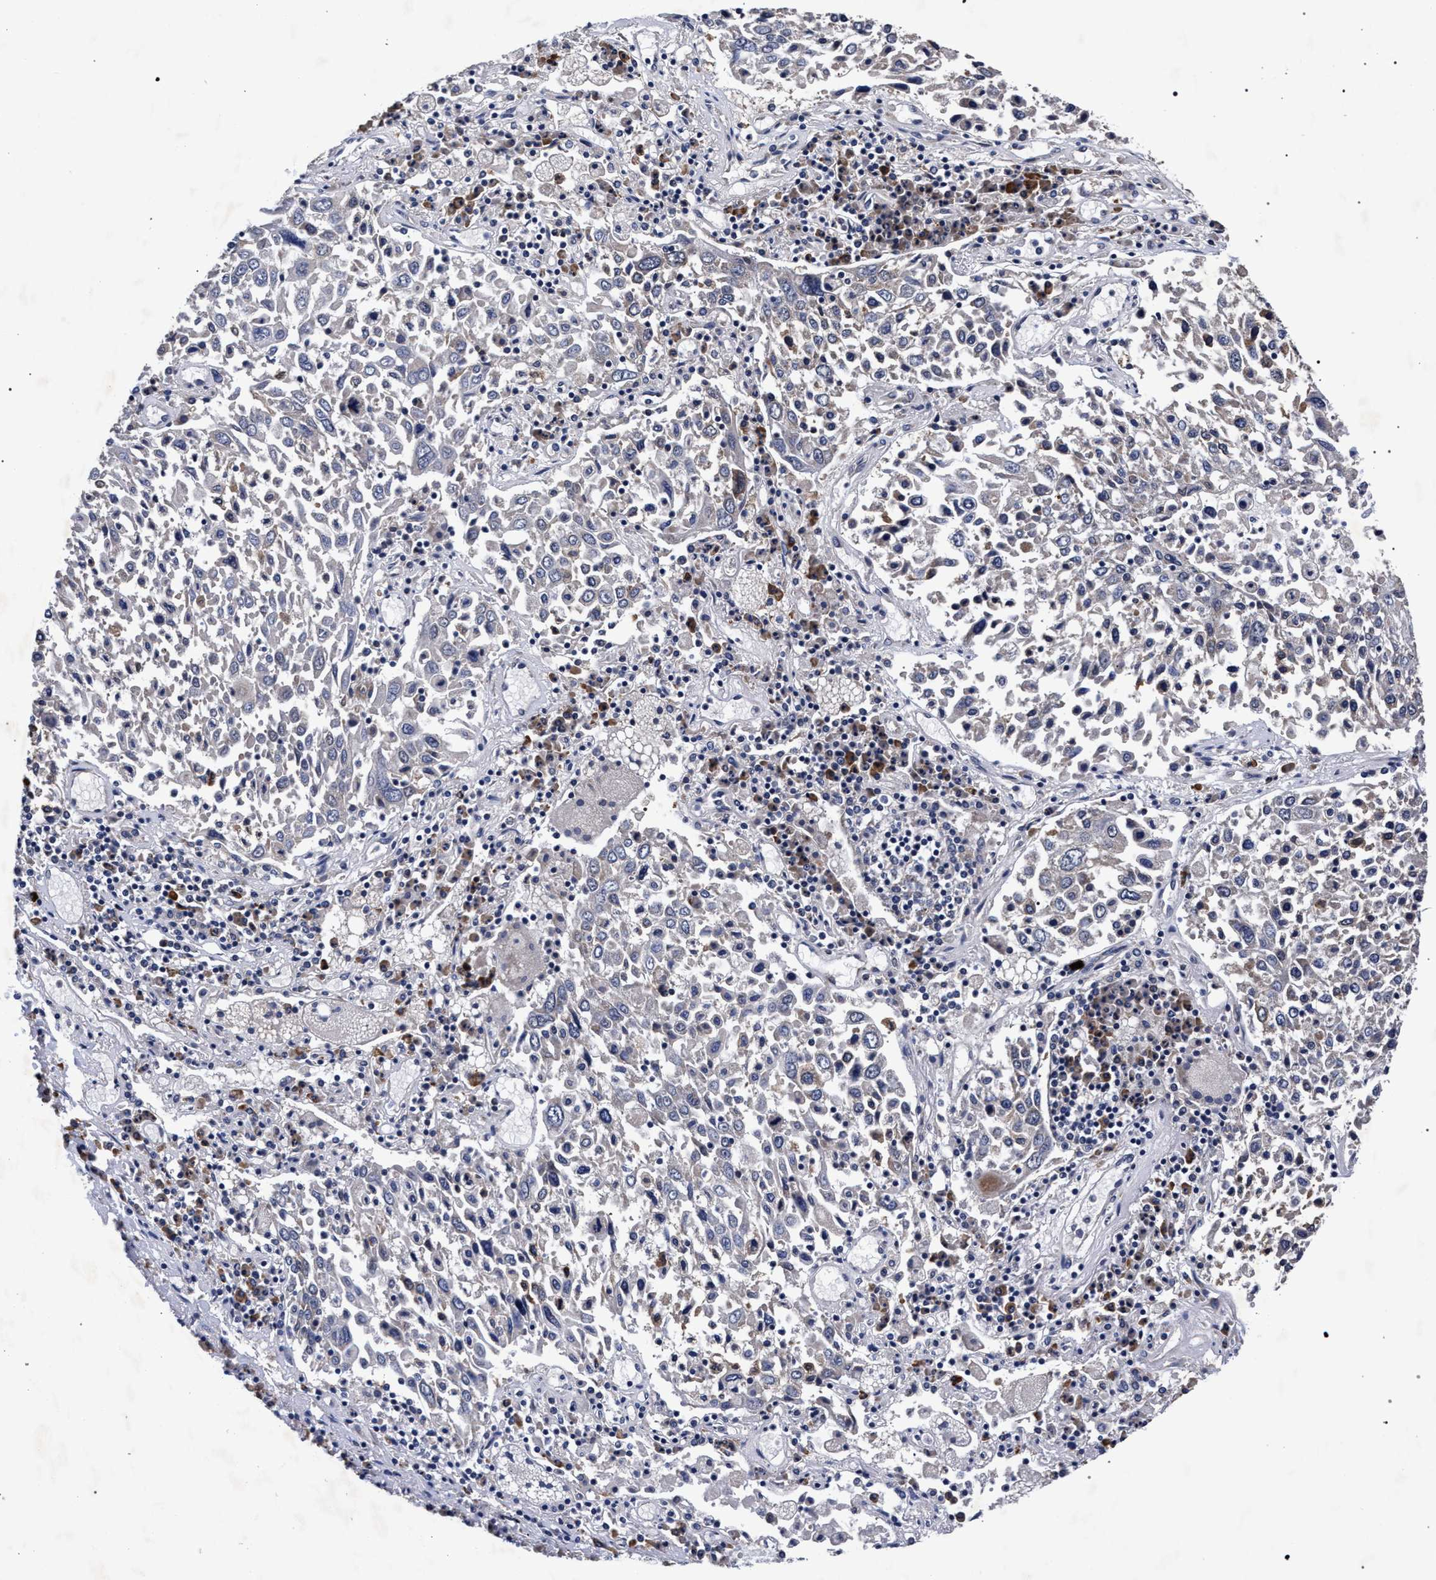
{"staining": {"intensity": "negative", "quantity": "none", "location": "none"}, "tissue": "lung cancer", "cell_type": "Tumor cells", "image_type": "cancer", "snomed": [{"axis": "morphology", "description": "Squamous cell carcinoma, NOS"}, {"axis": "topography", "description": "Lung"}], "caption": "High magnification brightfield microscopy of lung cancer (squamous cell carcinoma) stained with DAB (brown) and counterstained with hematoxylin (blue): tumor cells show no significant expression. The staining was performed using DAB to visualize the protein expression in brown, while the nuclei were stained in blue with hematoxylin (Magnification: 20x).", "gene": "CFAP95", "patient": {"sex": "male", "age": 65}}